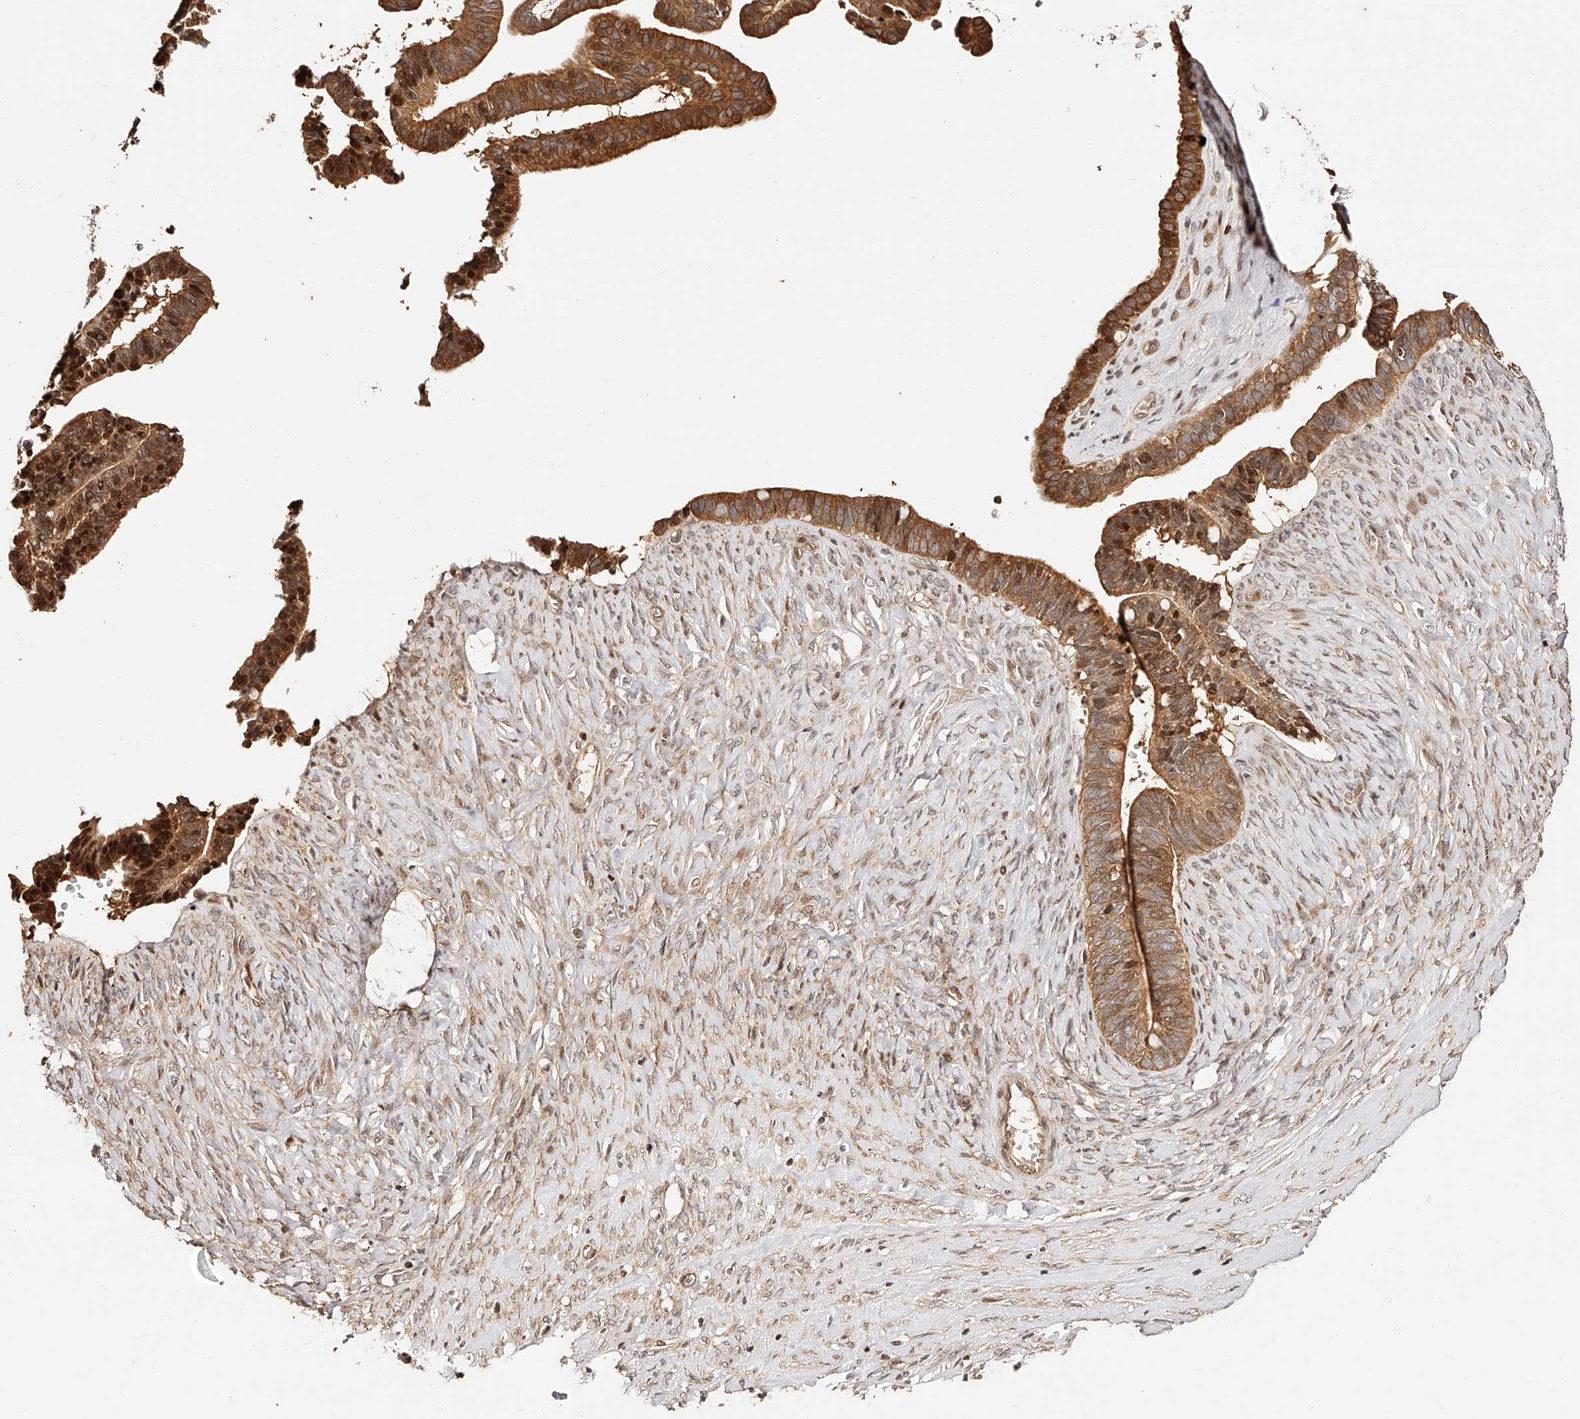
{"staining": {"intensity": "moderate", "quantity": ">75%", "location": "cytoplasmic/membranous,nuclear"}, "tissue": "ovarian cancer", "cell_type": "Tumor cells", "image_type": "cancer", "snomed": [{"axis": "morphology", "description": "Cystadenocarcinoma, serous, NOS"}, {"axis": "topography", "description": "Ovary"}], "caption": "DAB (3,3'-diaminobenzidine) immunohistochemical staining of ovarian cancer (serous cystadenocarcinoma) displays moderate cytoplasmic/membranous and nuclear protein expression in approximately >75% of tumor cells.", "gene": "PFDN2", "patient": {"sex": "female", "age": 56}}